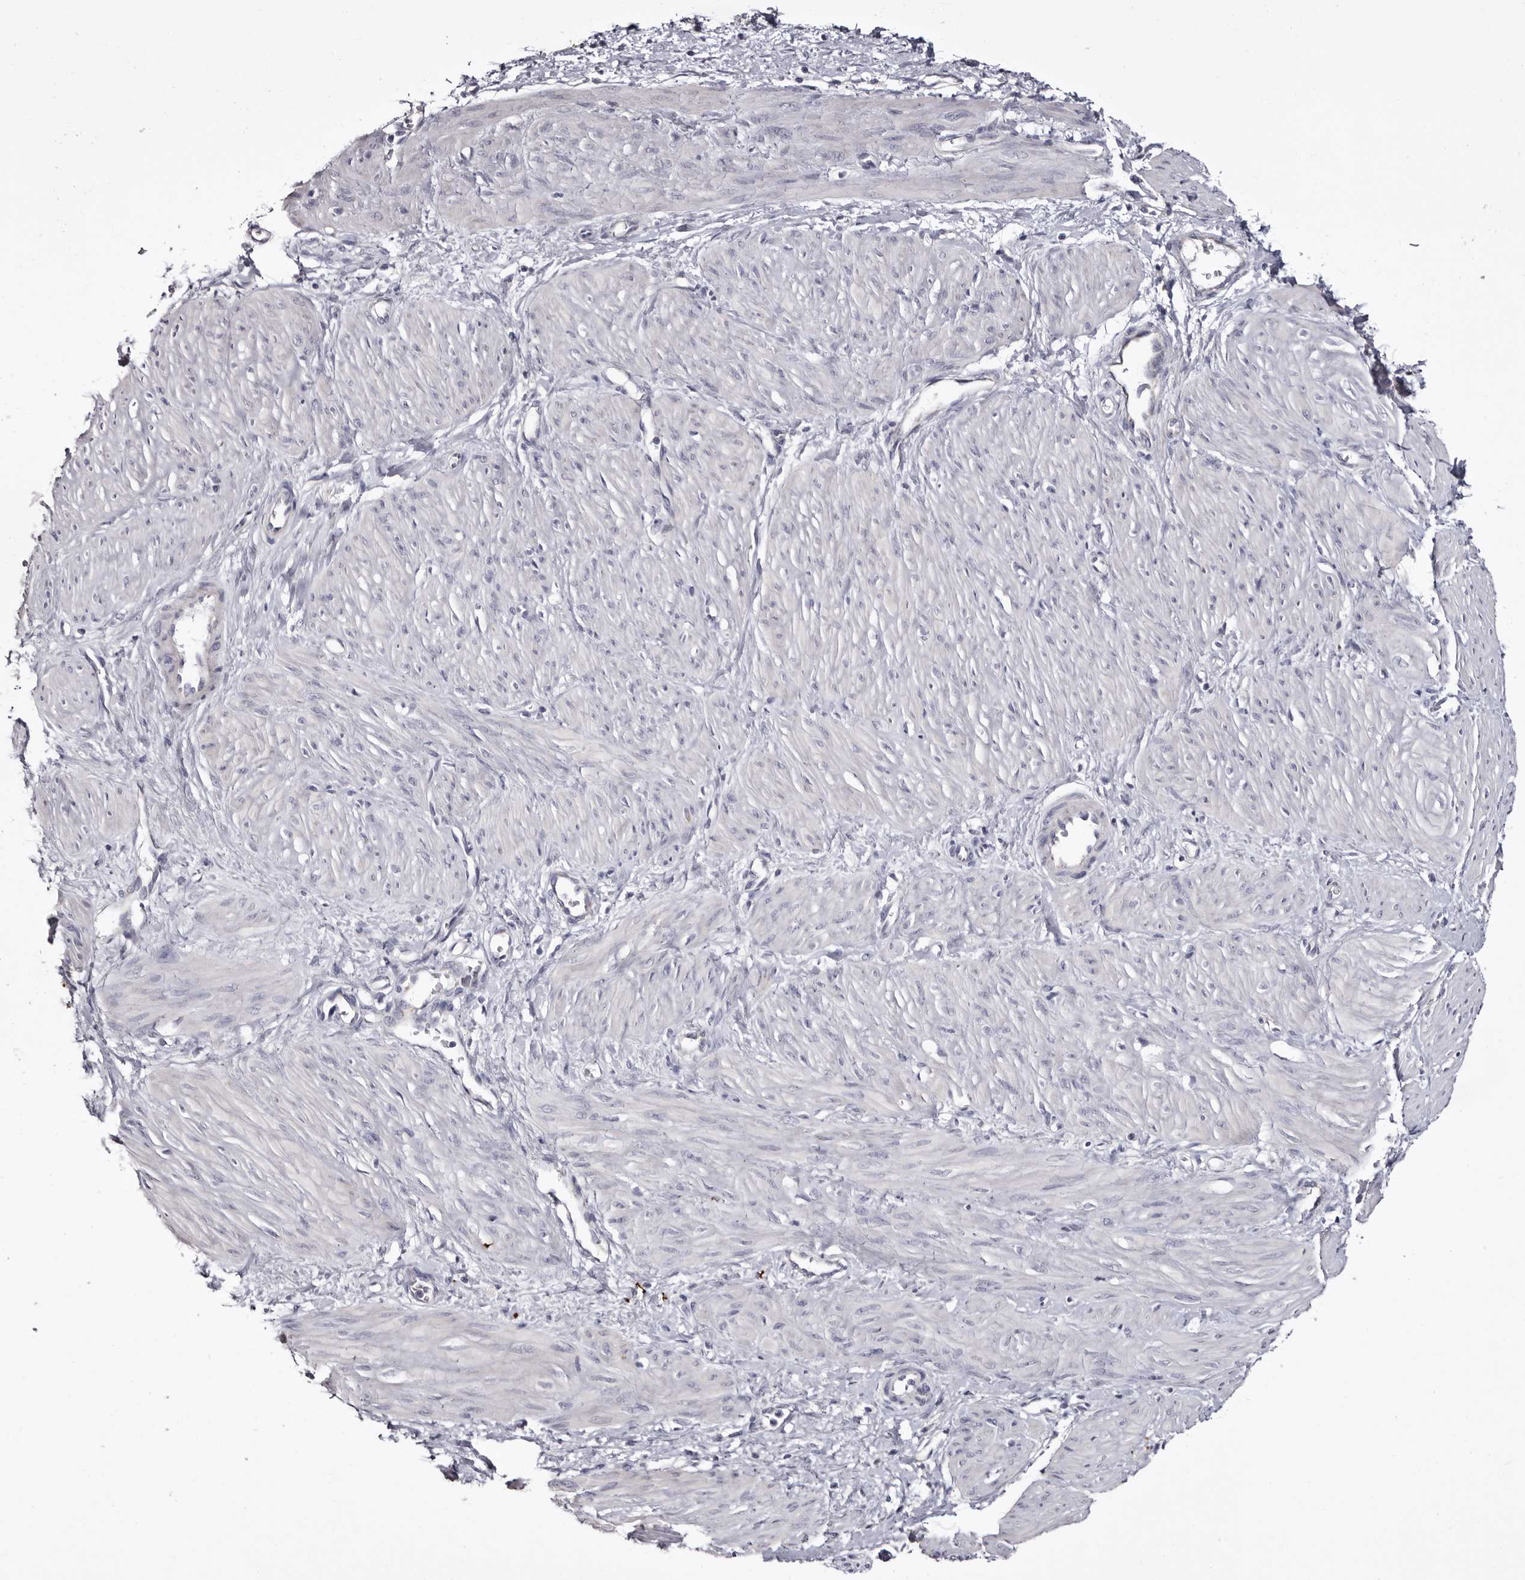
{"staining": {"intensity": "negative", "quantity": "none", "location": "none"}, "tissue": "smooth muscle", "cell_type": "Smooth muscle cells", "image_type": "normal", "snomed": [{"axis": "morphology", "description": "Normal tissue, NOS"}, {"axis": "topography", "description": "Endometrium"}], "caption": "The image displays no staining of smooth muscle cells in benign smooth muscle.", "gene": "CASQ1", "patient": {"sex": "female", "age": 33}}